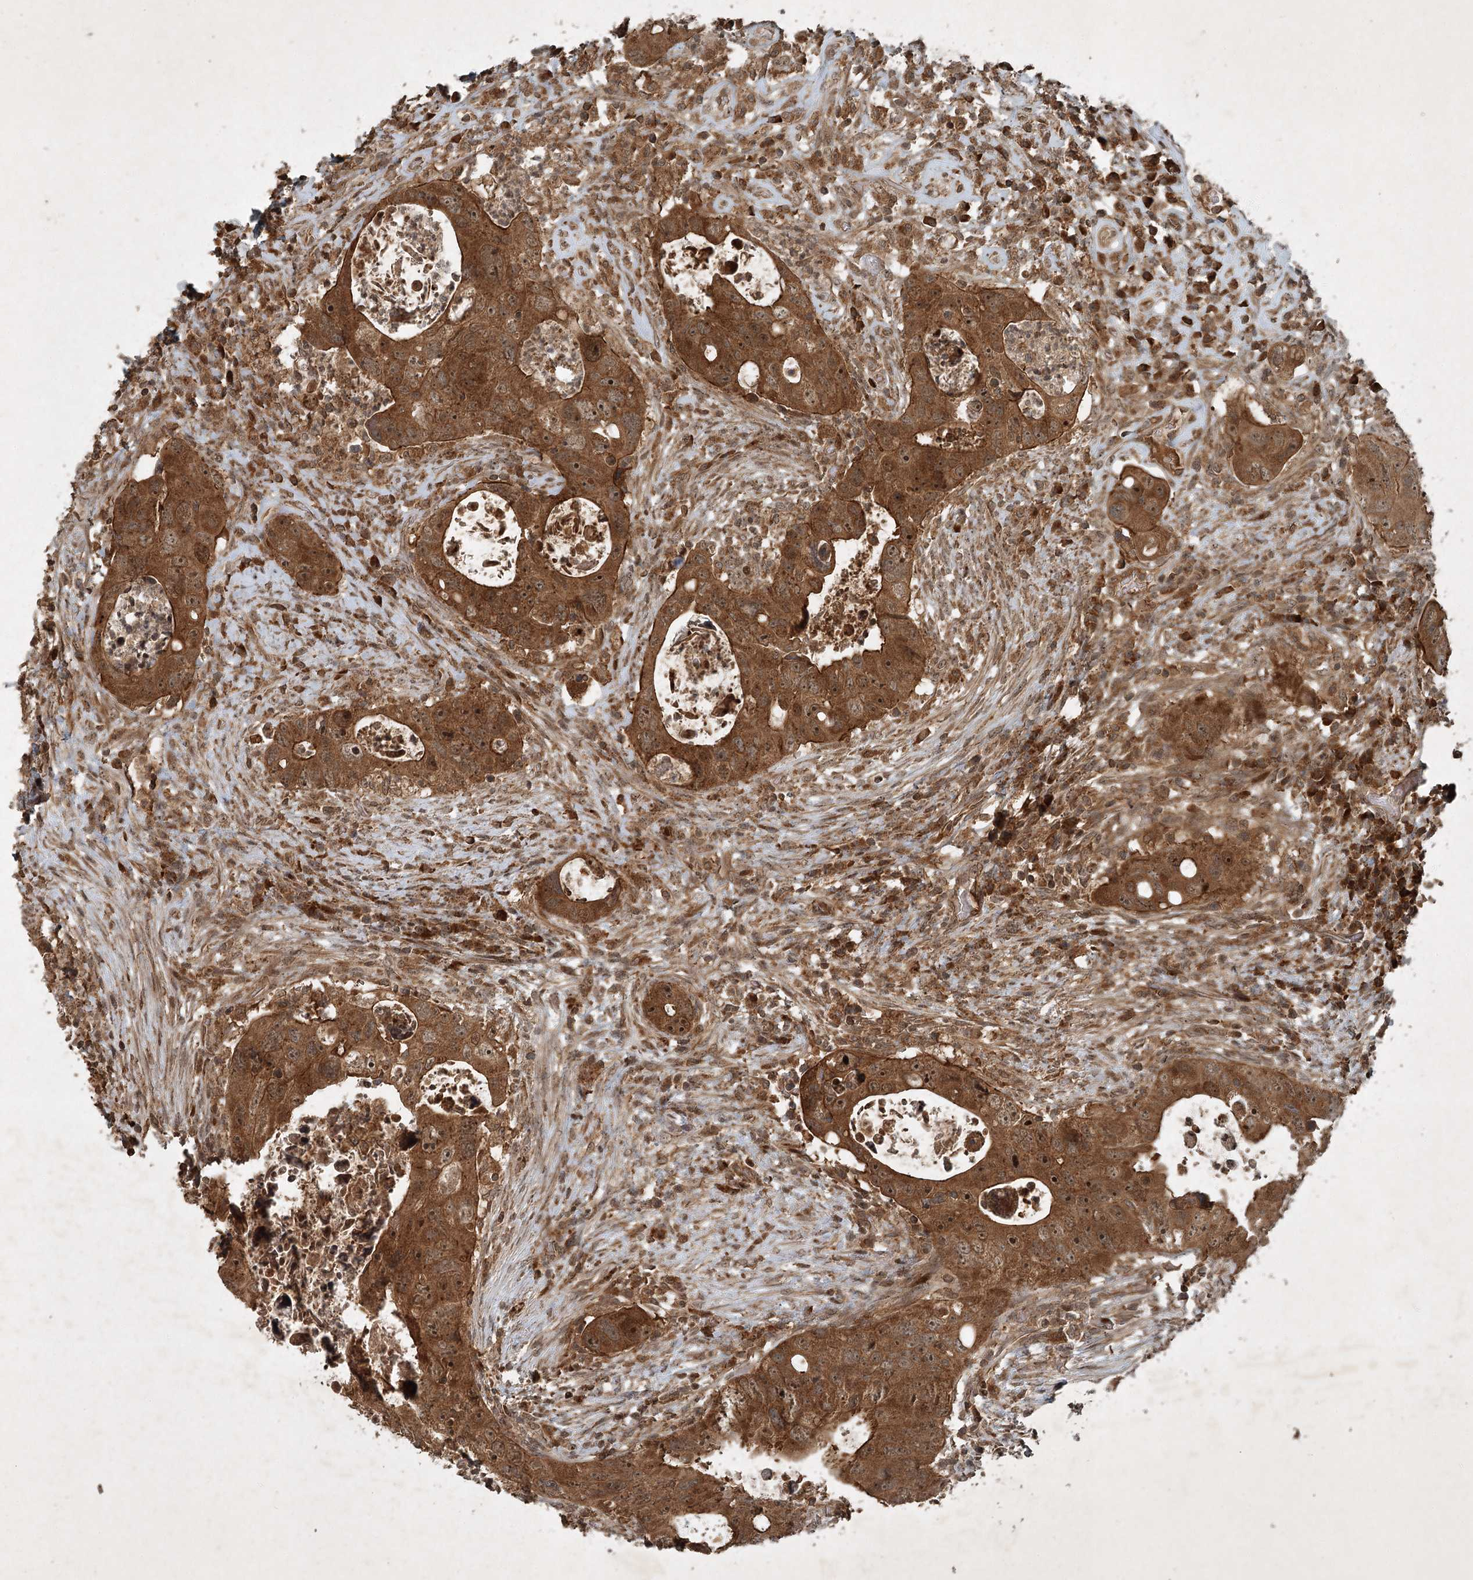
{"staining": {"intensity": "moderate", "quantity": ">75%", "location": "cytoplasmic/membranous"}, "tissue": "colorectal cancer", "cell_type": "Tumor cells", "image_type": "cancer", "snomed": [{"axis": "morphology", "description": "Adenocarcinoma, NOS"}, {"axis": "topography", "description": "Rectum"}], "caption": "This photomicrograph displays colorectal adenocarcinoma stained with immunohistochemistry (IHC) to label a protein in brown. The cytoplasmic/membranous of tumor cells show moderate positivity for the protein. Nuclei are counter-stained blue.", "gene": "UNC93A", "patient": {"sex": "male", "age": 59}}